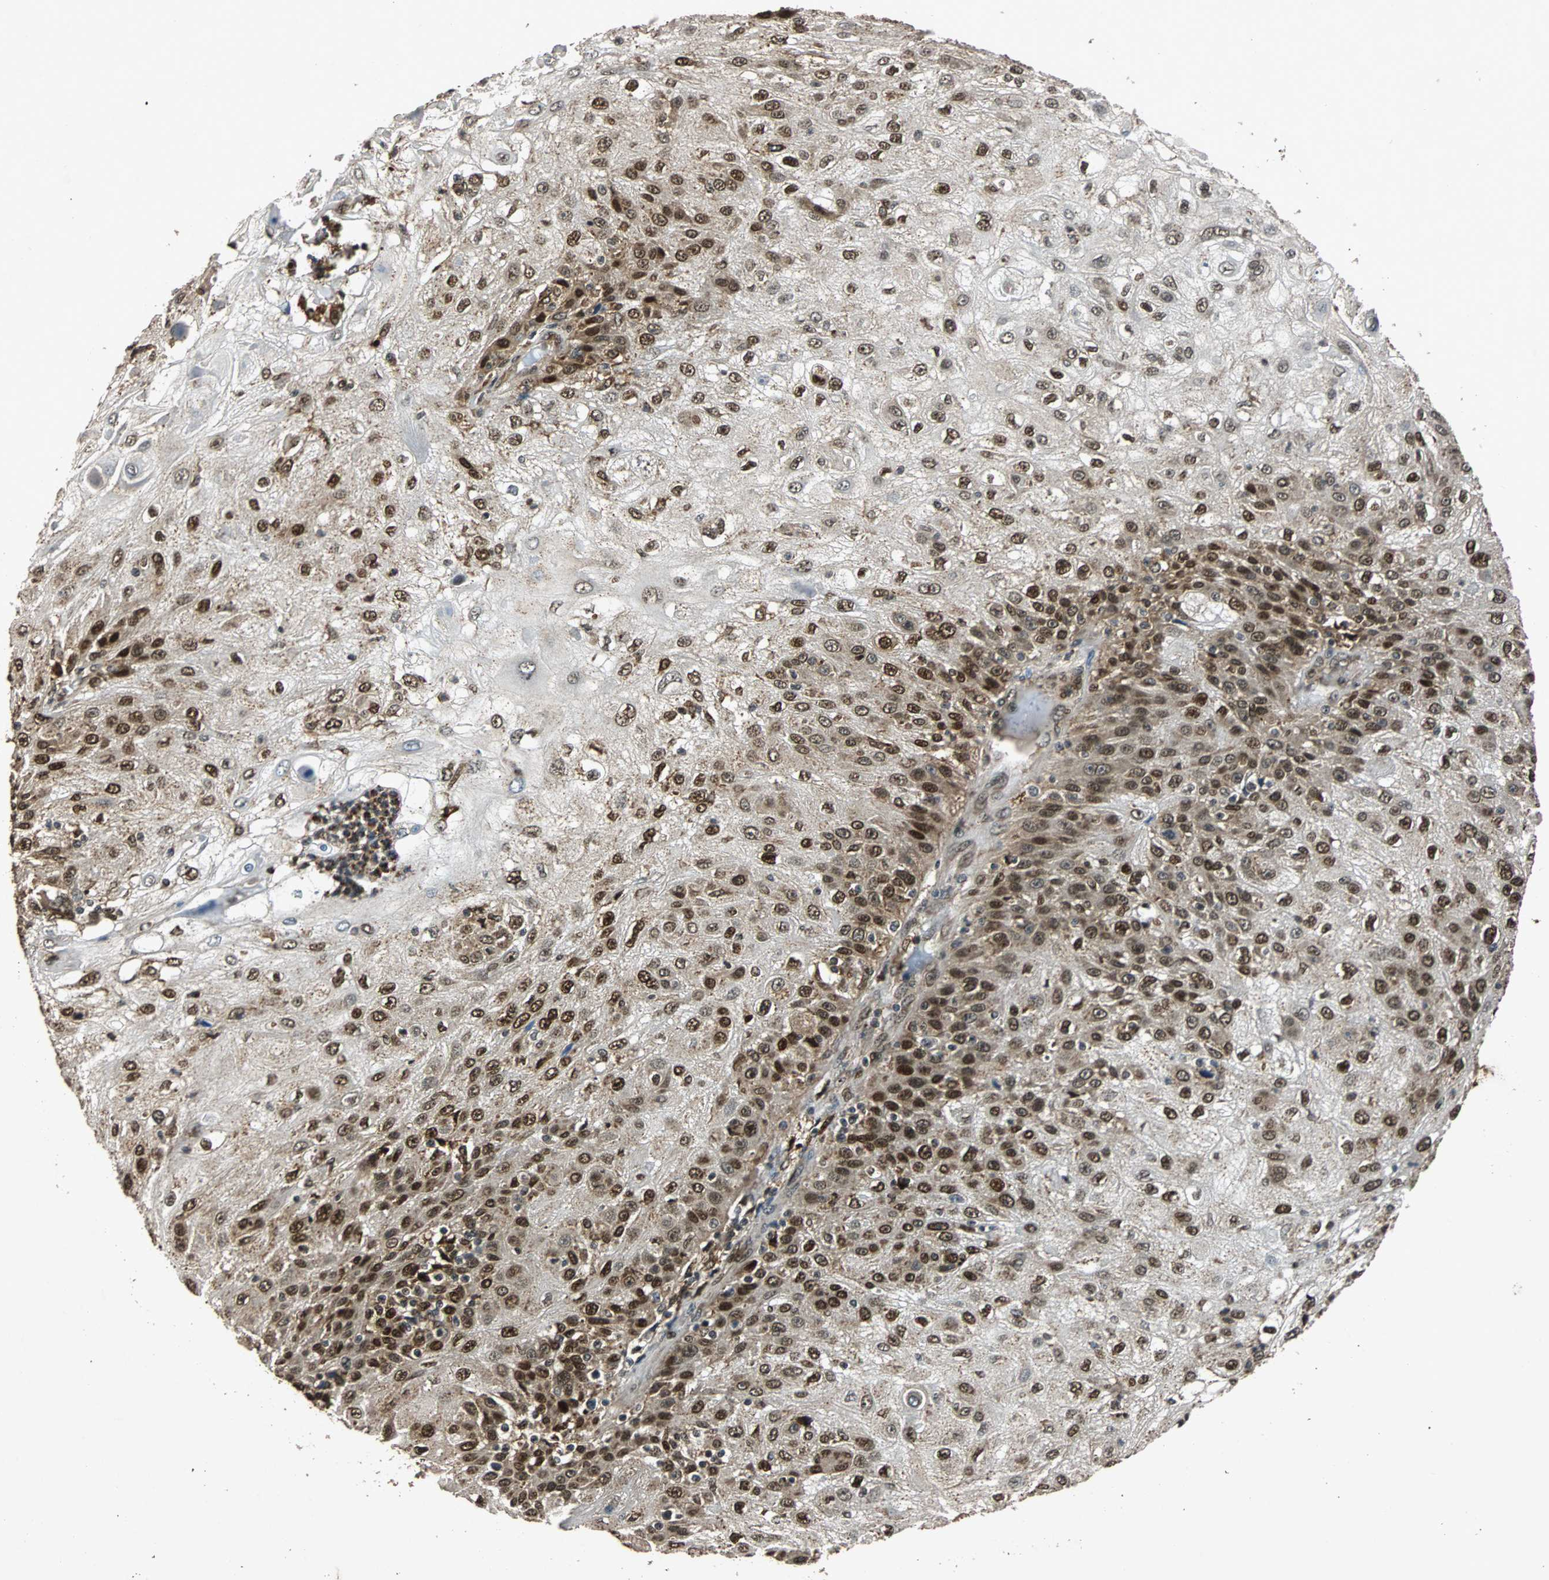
{"staining": {"intensity": "strong", "quantity": ">75%", "location": "cytoplasmic/membranous,nuclear"}, "tissue": "skin cancer", "cell_type": "Tumor cells", "image_type": "cancer", "snomed": [{"axis": "morphology", "description": "Normal tissue, NOS"}, {"axis": "morphology", "description": "Squamous cell carcinoma, NOS"}, {"axis": "topography", "description": "Skin"}], "caption": "Tumor cells reveal high levels of strong cytoplasmic/membranous and nuclear staining in about >75% of cells in skin cancer (squamous cell carcinoma).", "gene": "USP31", "patient": {"sex": "female", "age": 83}}